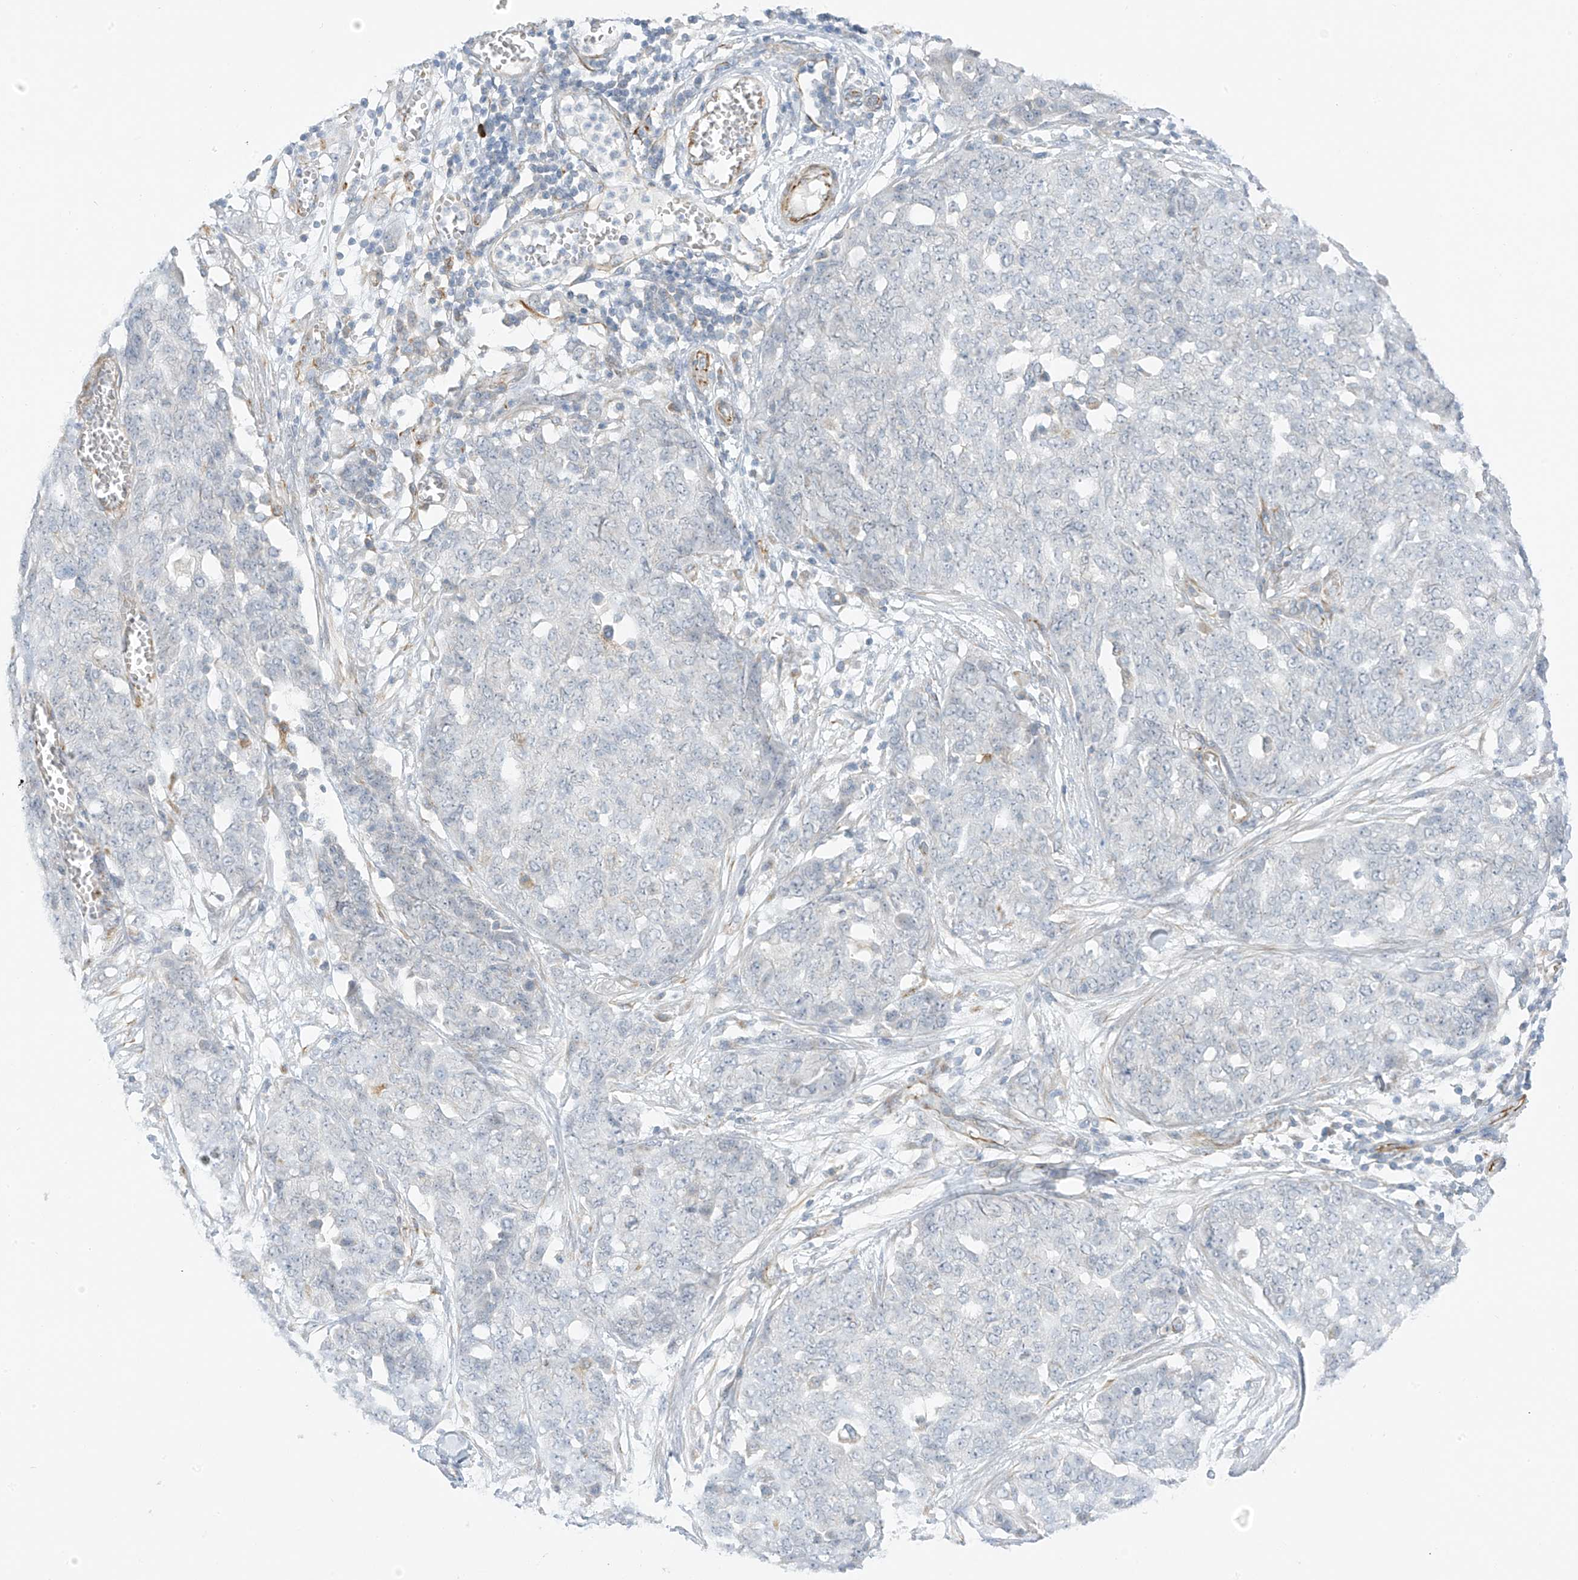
{"staining": {"intensity": "negative", "quantity": "none", "location": "none"}, "tissue": "ovarian cancer", "cell_type": "Tumor cells", "image_type": "cancer", "snomed": [{"axis": "morphology", "description": "Cystadenocarcinoma, serous, NOS"}, {"axis": "topography", "description": "Soft tissue"}, {"axis": "topography", "description": "Ovary"}], "caption": "This micrograph is of ovarian cancer (serous cystadenocarcinoma) stained with IHC to label a protein in brown with the nuclei are counter-stained blue. There is no staining in tumor cells.", "gene": "HS6ST2", "patient": {"sex": "female", "age": 57}}